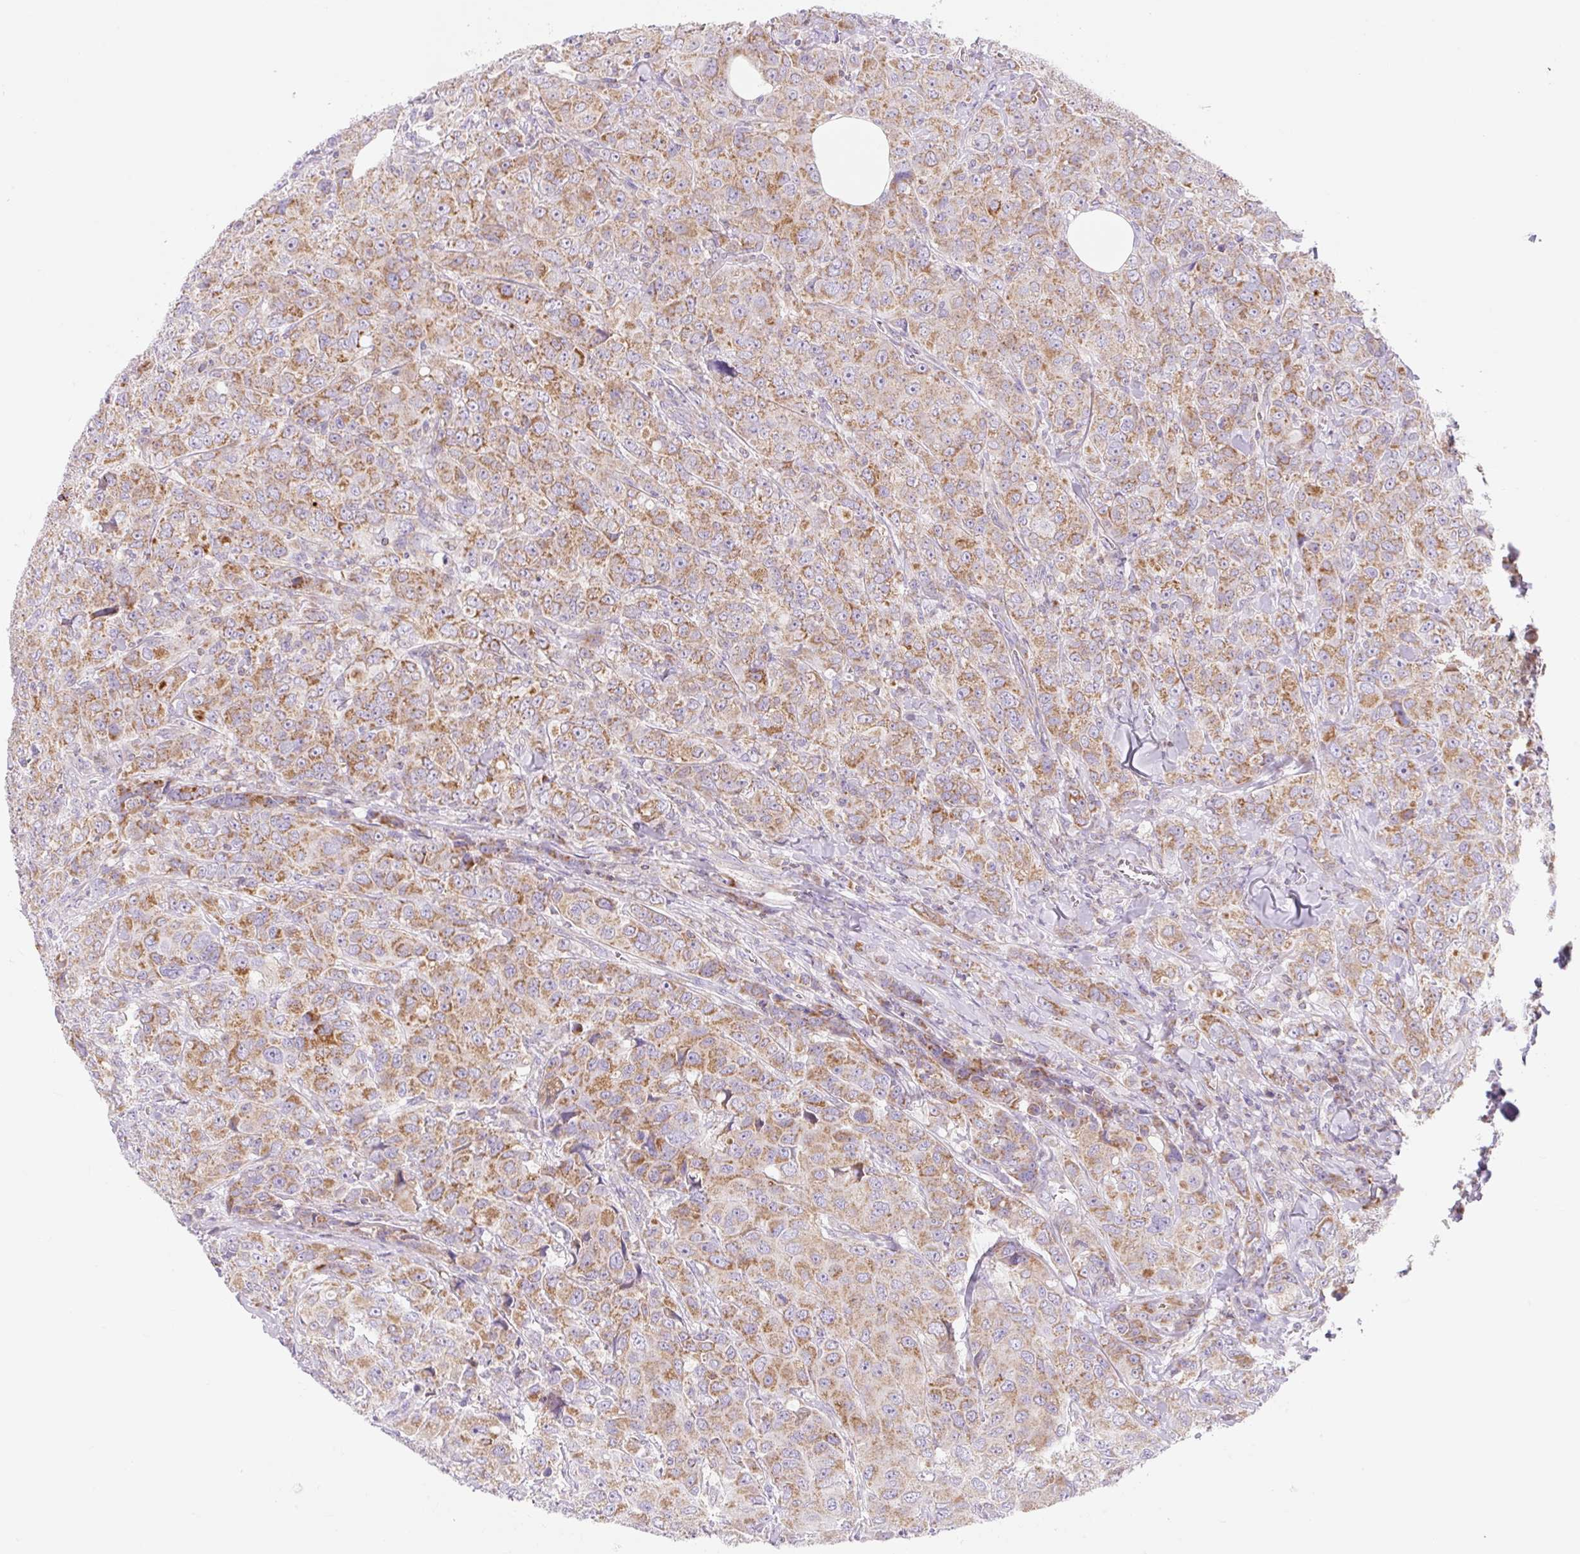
{"staining": {"intensity": "moderate", "quantity": ">75%", "location": "cytoplasmic/membranous"}, "tissue": "breast cancer", "cell_type": "Tumor cells", "image_type": "cancer", "snomed": [{"axis": "morphology", "description": "Duct carcinoma"}, {"axis": "topography", "description": "Breast"}], "caption": "Human intraductal carcinoma (breast) stained with a brown dye exhibits moderate cytoplasmic/membranous positive positivity in approximately >75% of tumor cells.", "gene": "FOCAD", "patient": {"sex": "female", "age": 43}}